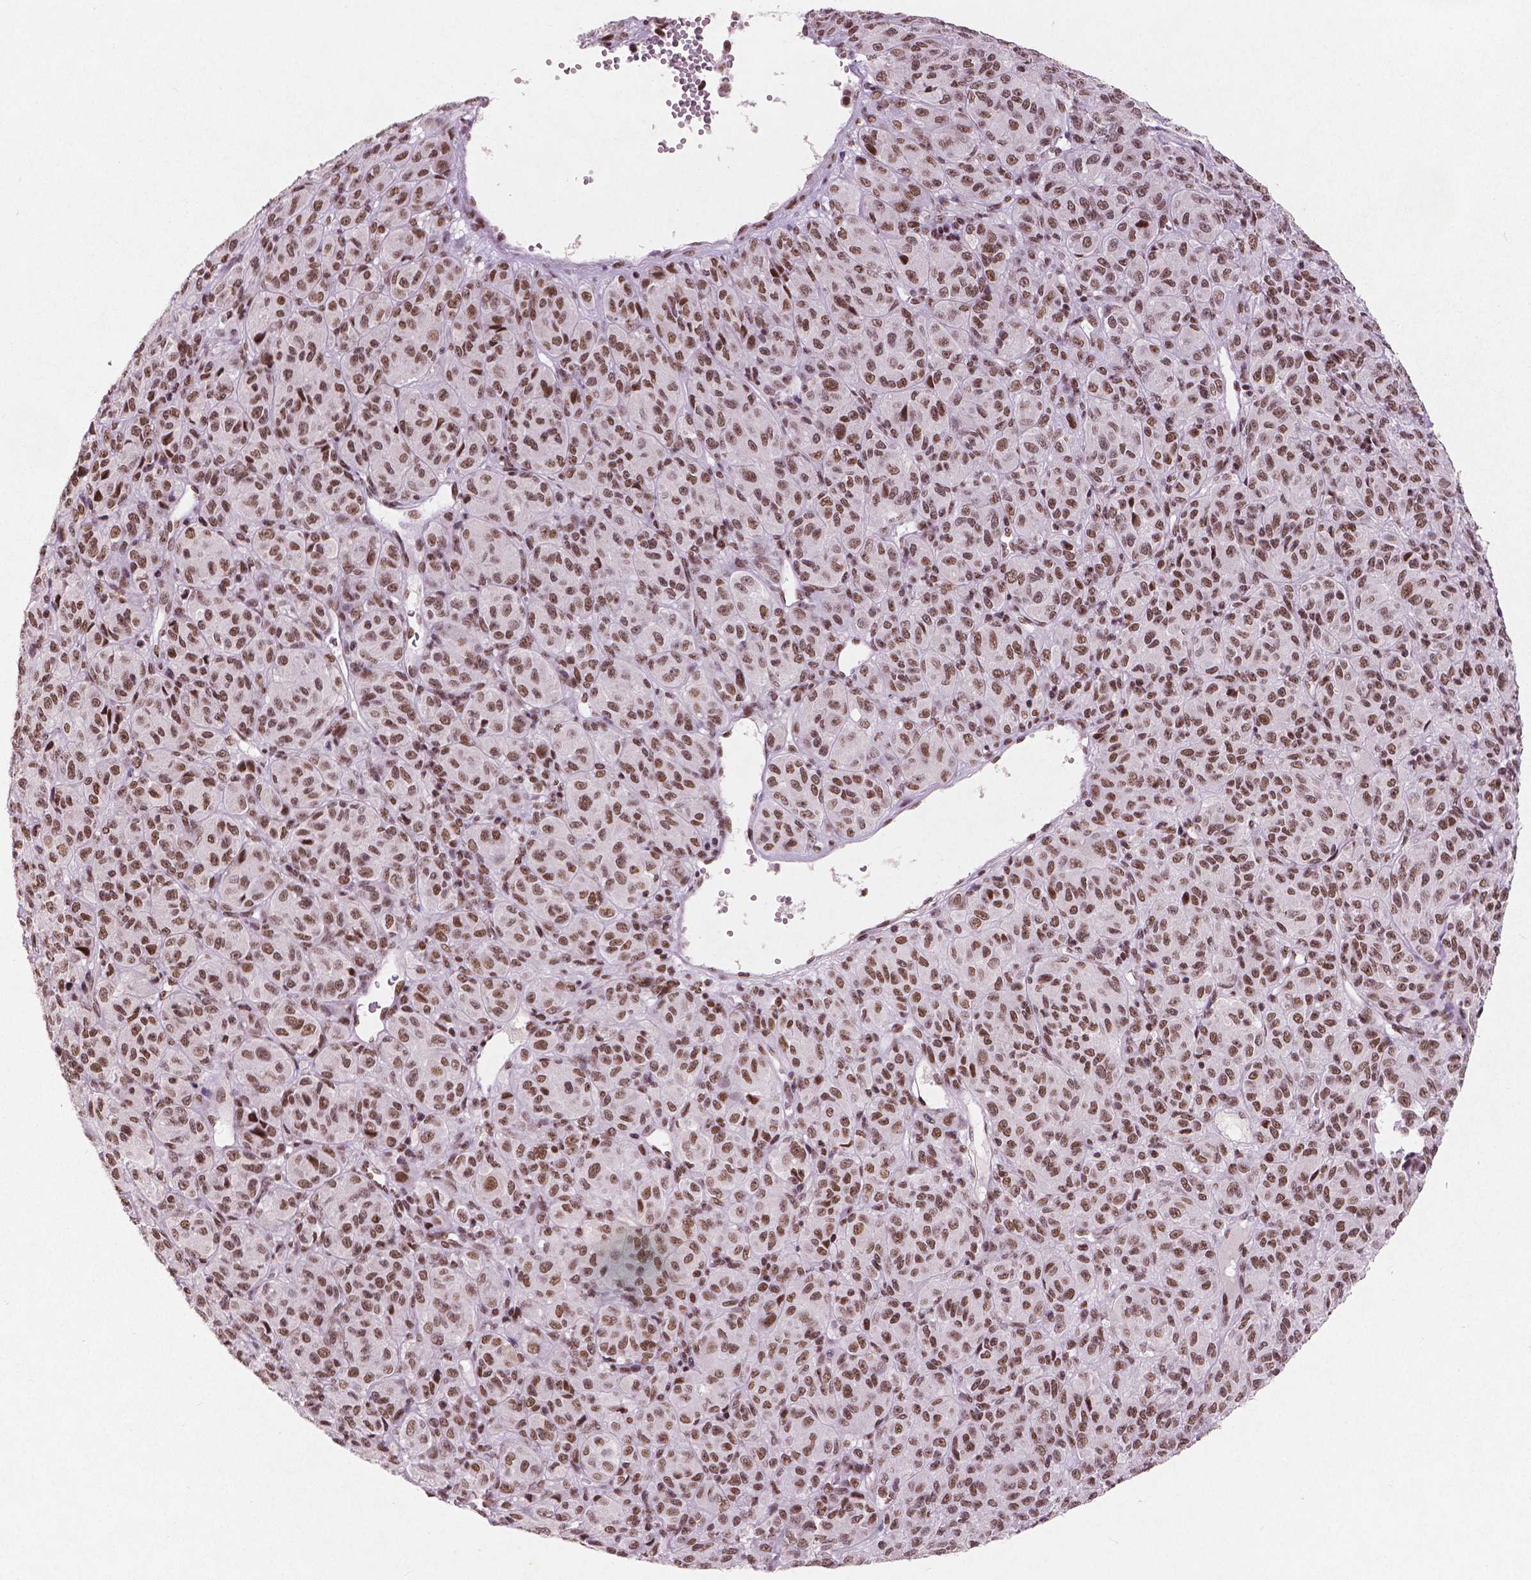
{"staining": {"intensity": "strong", "quantity": ">75%", "location": "nuclear"}, "tissue": "melanoma", "cell_type": "Tumor cells", "image_type": "cancer", "snomed": [{"axis": "morphology", "description": "Malignant melanoma, Metastatic site"}, {"axis": "topography", "description": "Brain"}], "caption": "Protein expression analysis of melanoma displays strong nuclear expression in about >75% of tumor cells. Immunohistochemistry (ihc) stains the protein in brown and the nuclei are stained blue.", "gene": "BRD4", "patient": {"sex": "female", "age": 56}}